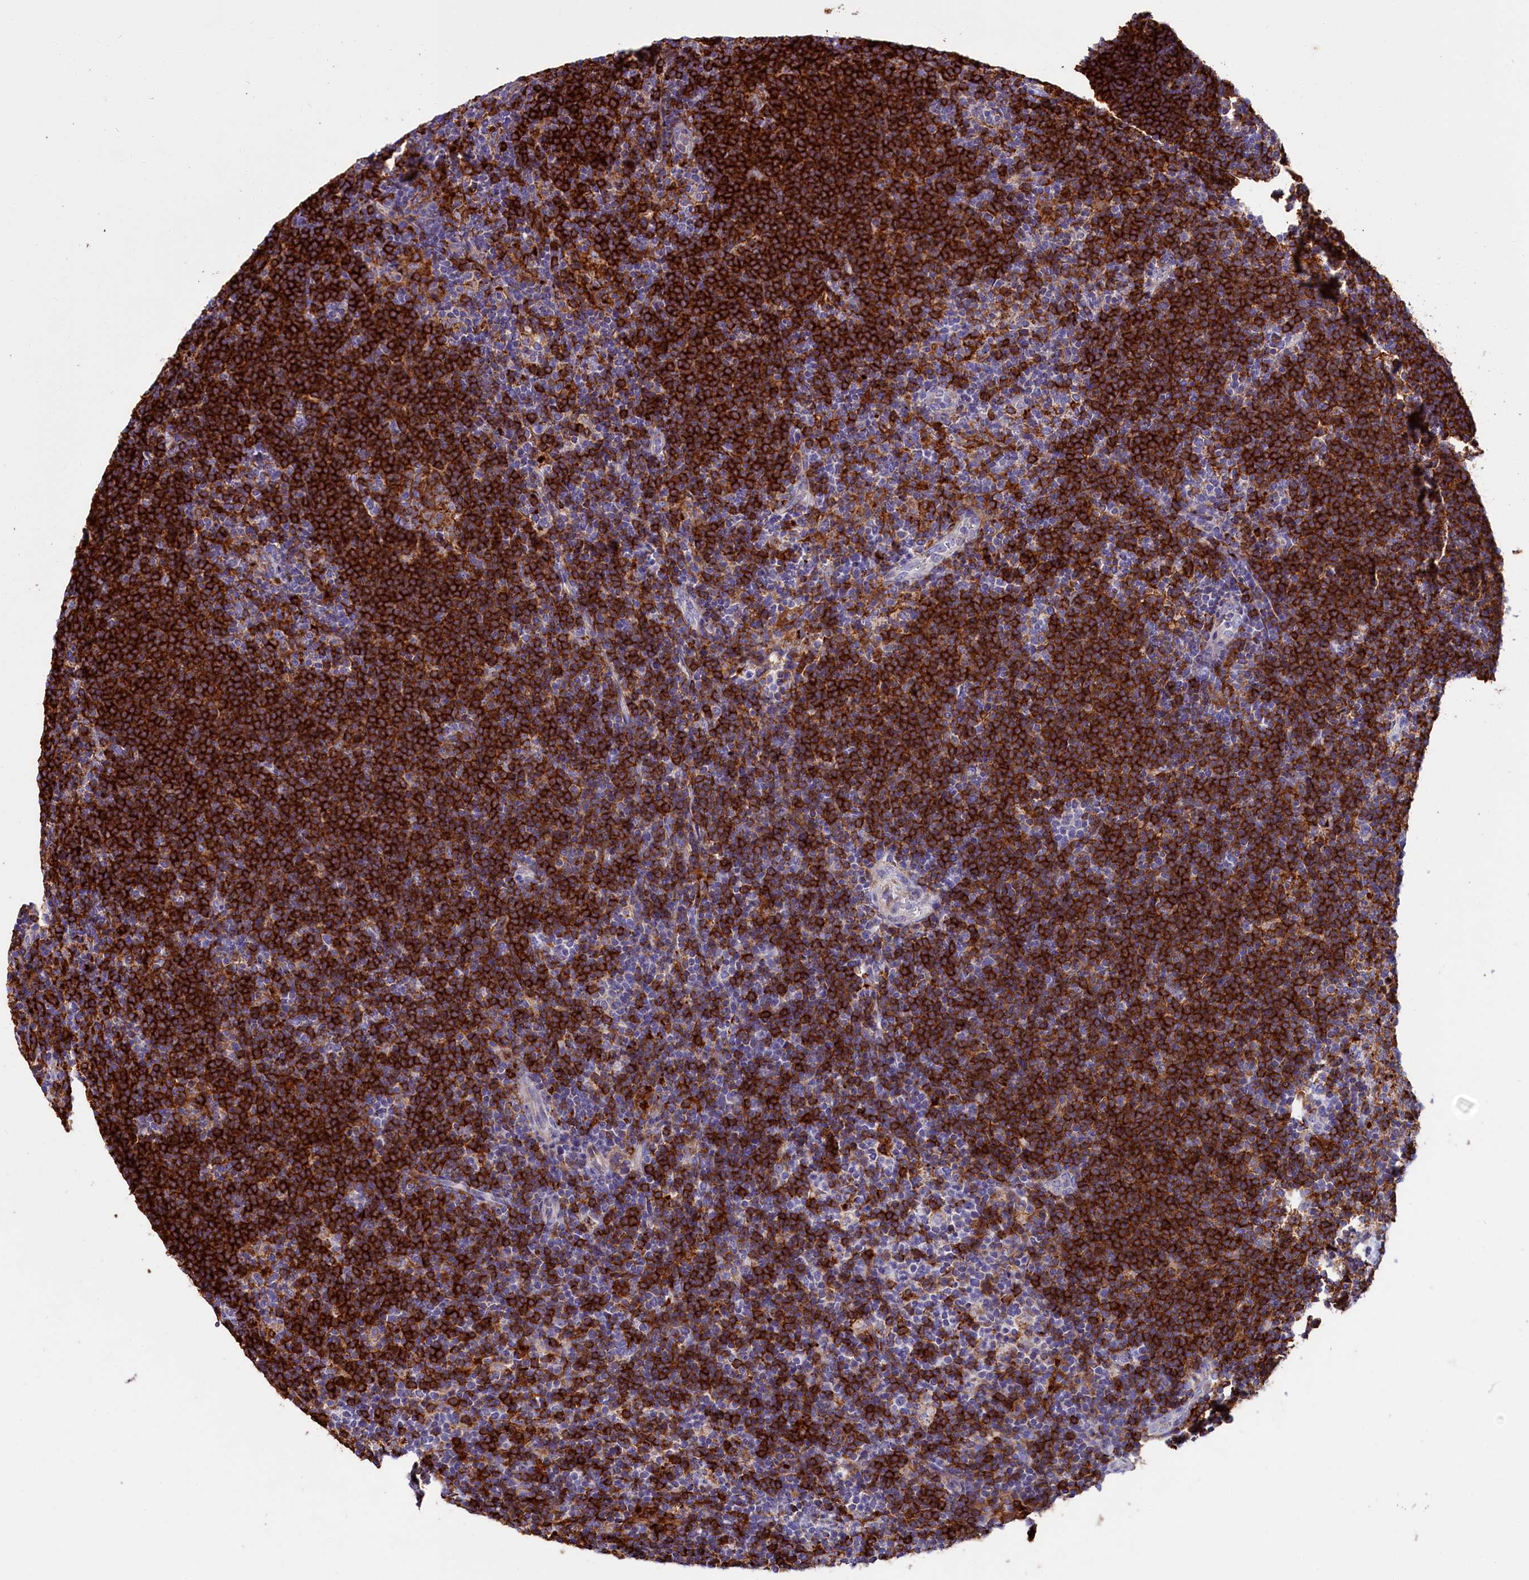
{"staining": {"intensity": "negative", "quantity": "none", "location": "none"}, "tissue": "lymphoma", "cell_type": "Tumor cells", "image_type": "cancer", "snomed": [{"axis": "morphology", "description": "Hodgkin's disease, NOS"}, {"axis": "topography", "description": "Lymph node"}], "caption": "This image is of Hodgkin's disease stained with immunohistochemistry (IHC) to label a protein in brown with the nuclei are counter-stained blue. There is no positivity in tumor cells. (Stains: DAB immunohistochemistry (IHC) with hematoxylin counter stain, Microscopy: brightfield microscopy at high magnification).", "gene": "IL20RA", "patient": {"sex": "female", "age": 57}}